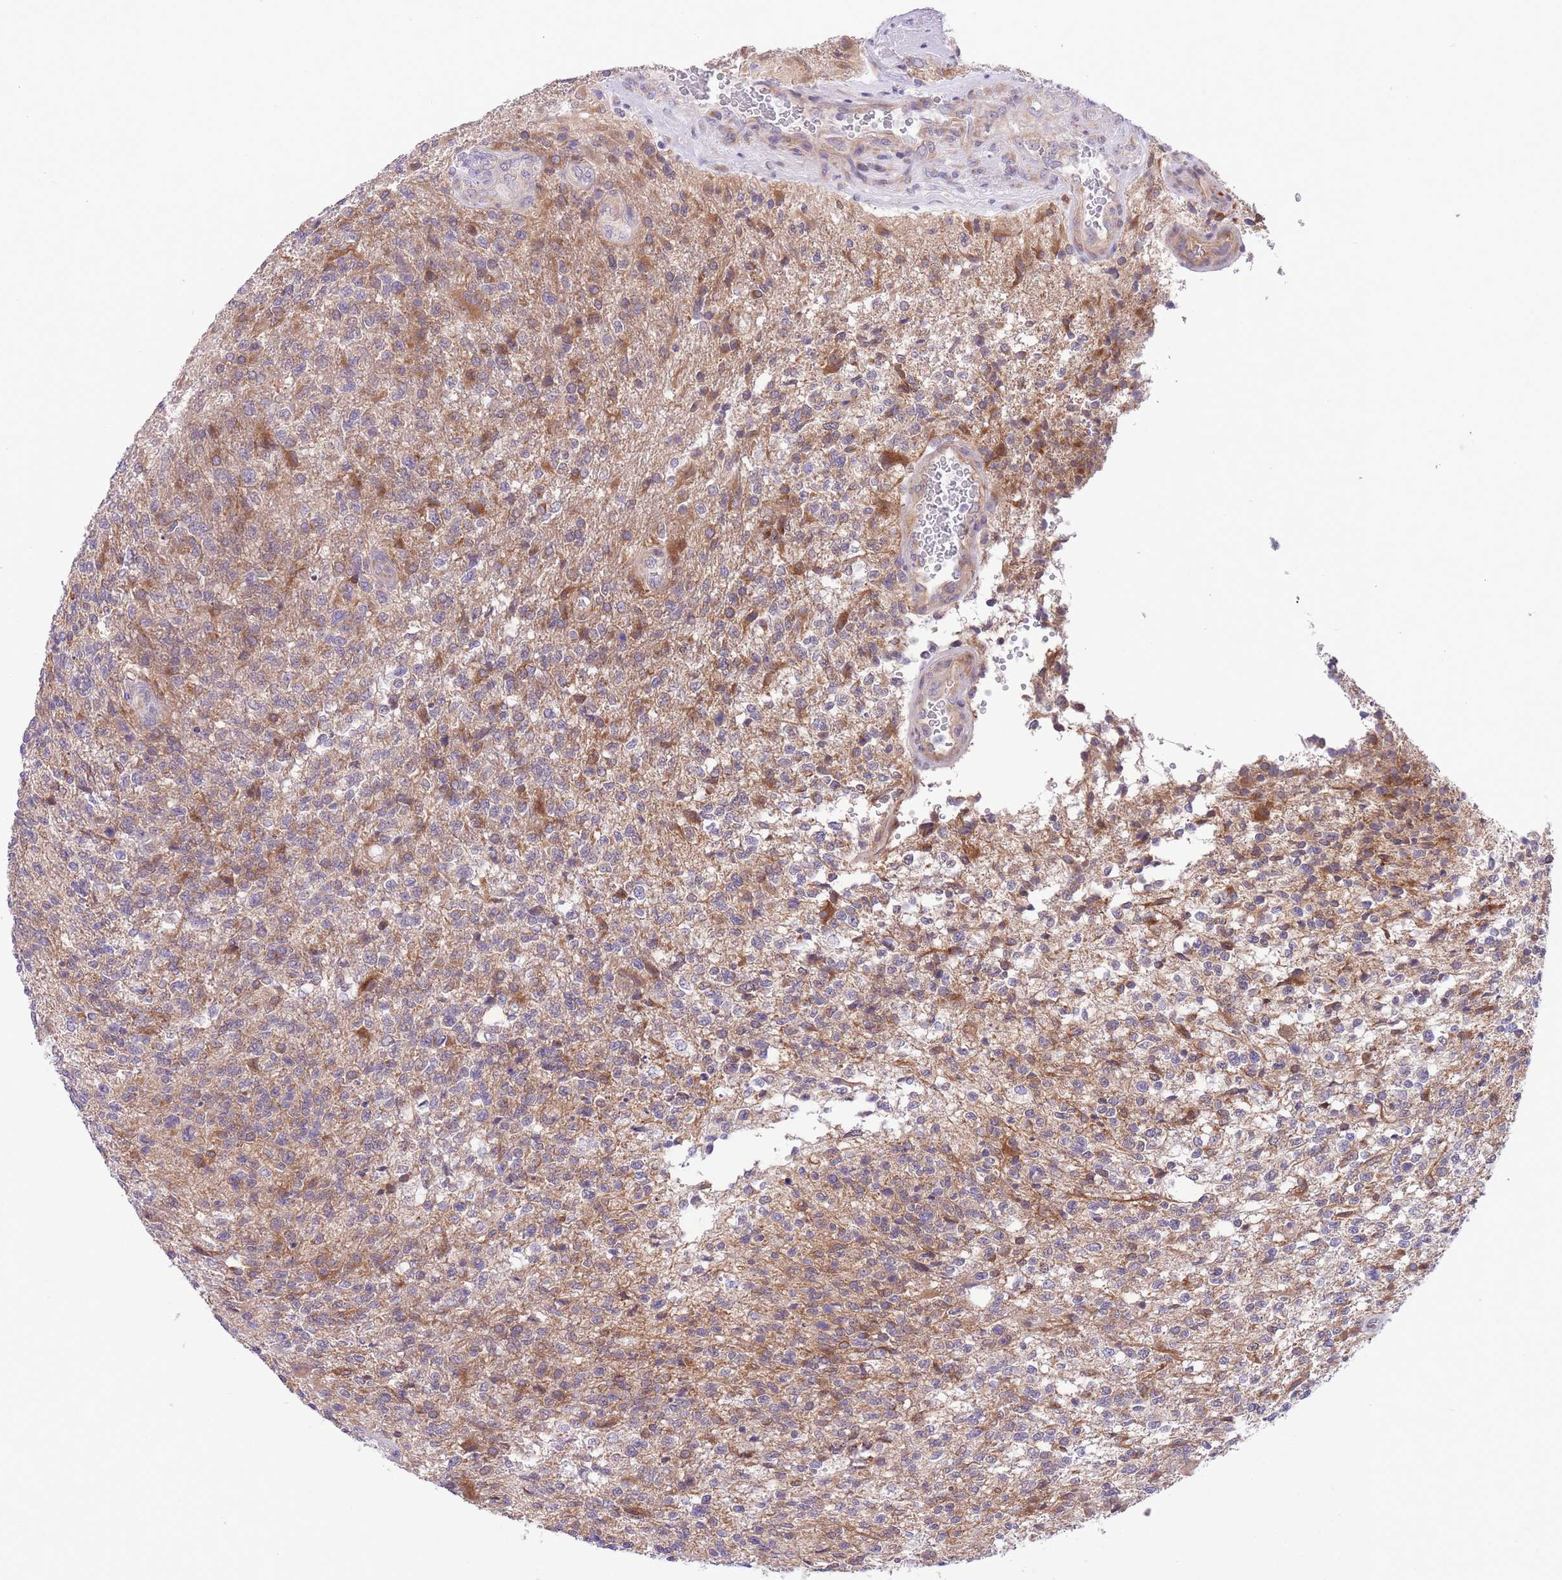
{"staining": {"intensity": "weak", "quantity": "<25%", "location": "cytoplasmic/membranous"}, "tissue": "glioma", "cell_type": "Tumor cells", "image_type": "cancer", "snomed": [{"axis": "morphology", "description": "Glioma, malignant, High grade"}, {"axis": "topography", "description": "Brain"}], "caption": "Malignant high-grade glioma was stained to show a protein in brown. There is no significant expression in tumor cells.", "gene": "WWOX", "patient": {"sex": "male", "age": 56}}